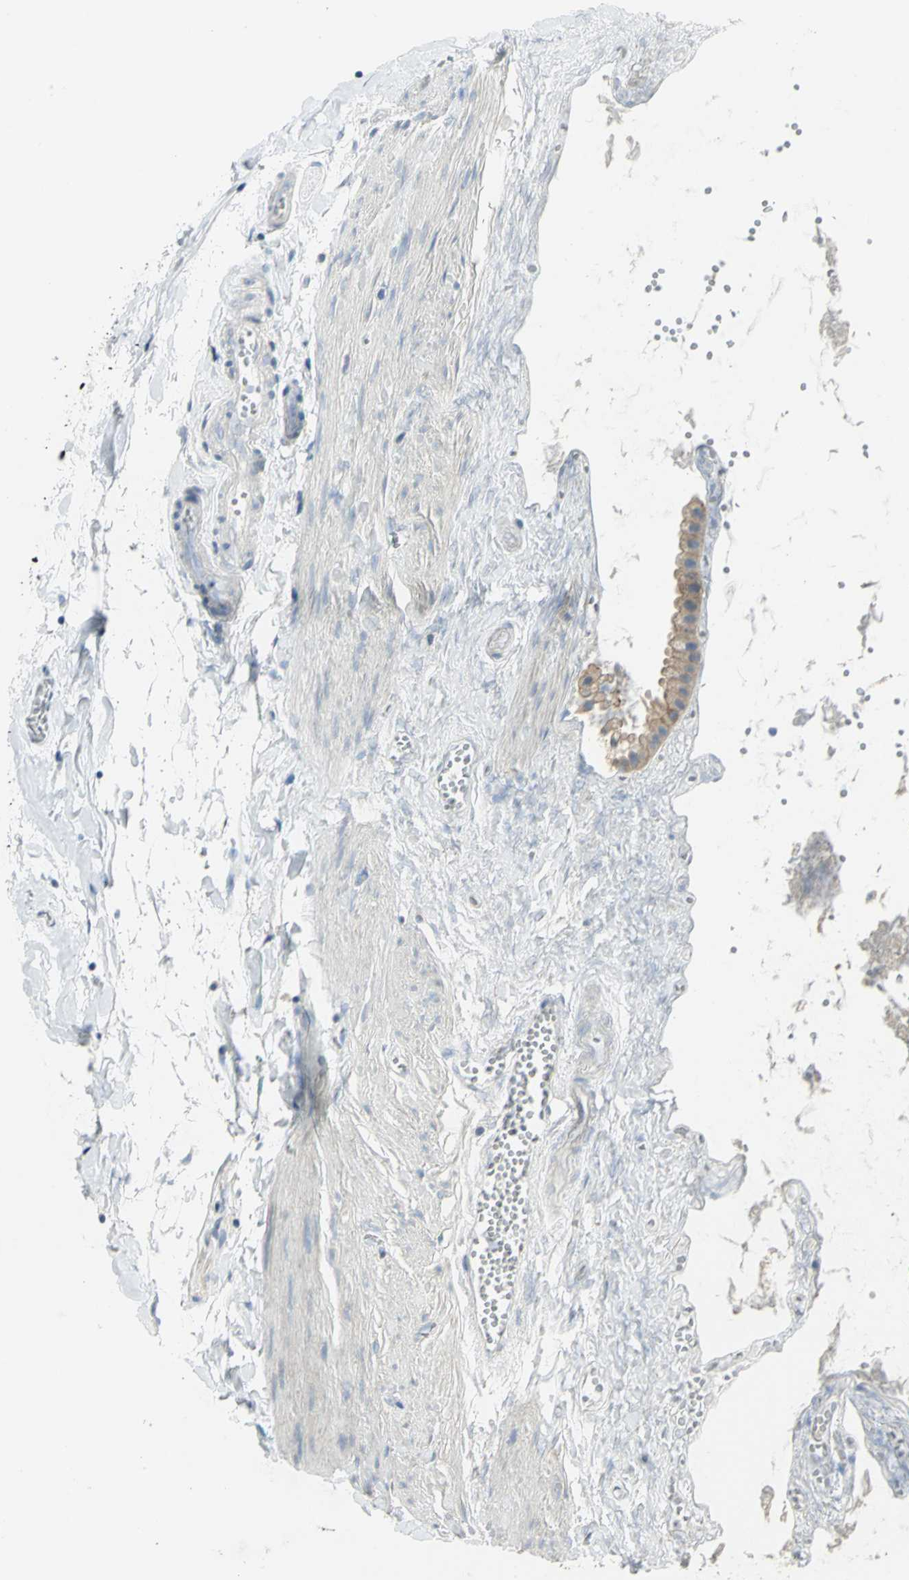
{"staining": {"intensity": "moderate", "quantity": ">75%", "location": "cytoplasmic/membranous"}, "tissue": "gallbladder", "cell_type": "Glandular cells", "image_type": "normal", "snomed": [{"axis": "morphology", "description": "Normal tissue, NOS"}, {"axis": "topography", "description": "Gallbladder"}], "caption": "Gallbladder stained with DAB (3,3'-diaminobenzidine) IHC demonstrates medium levels of moderate cytoplasmic/membranous positivity in about >75% of glandular cells.", "gene": "HTR1F", "patient": {"sex": "female", "age": 63}}